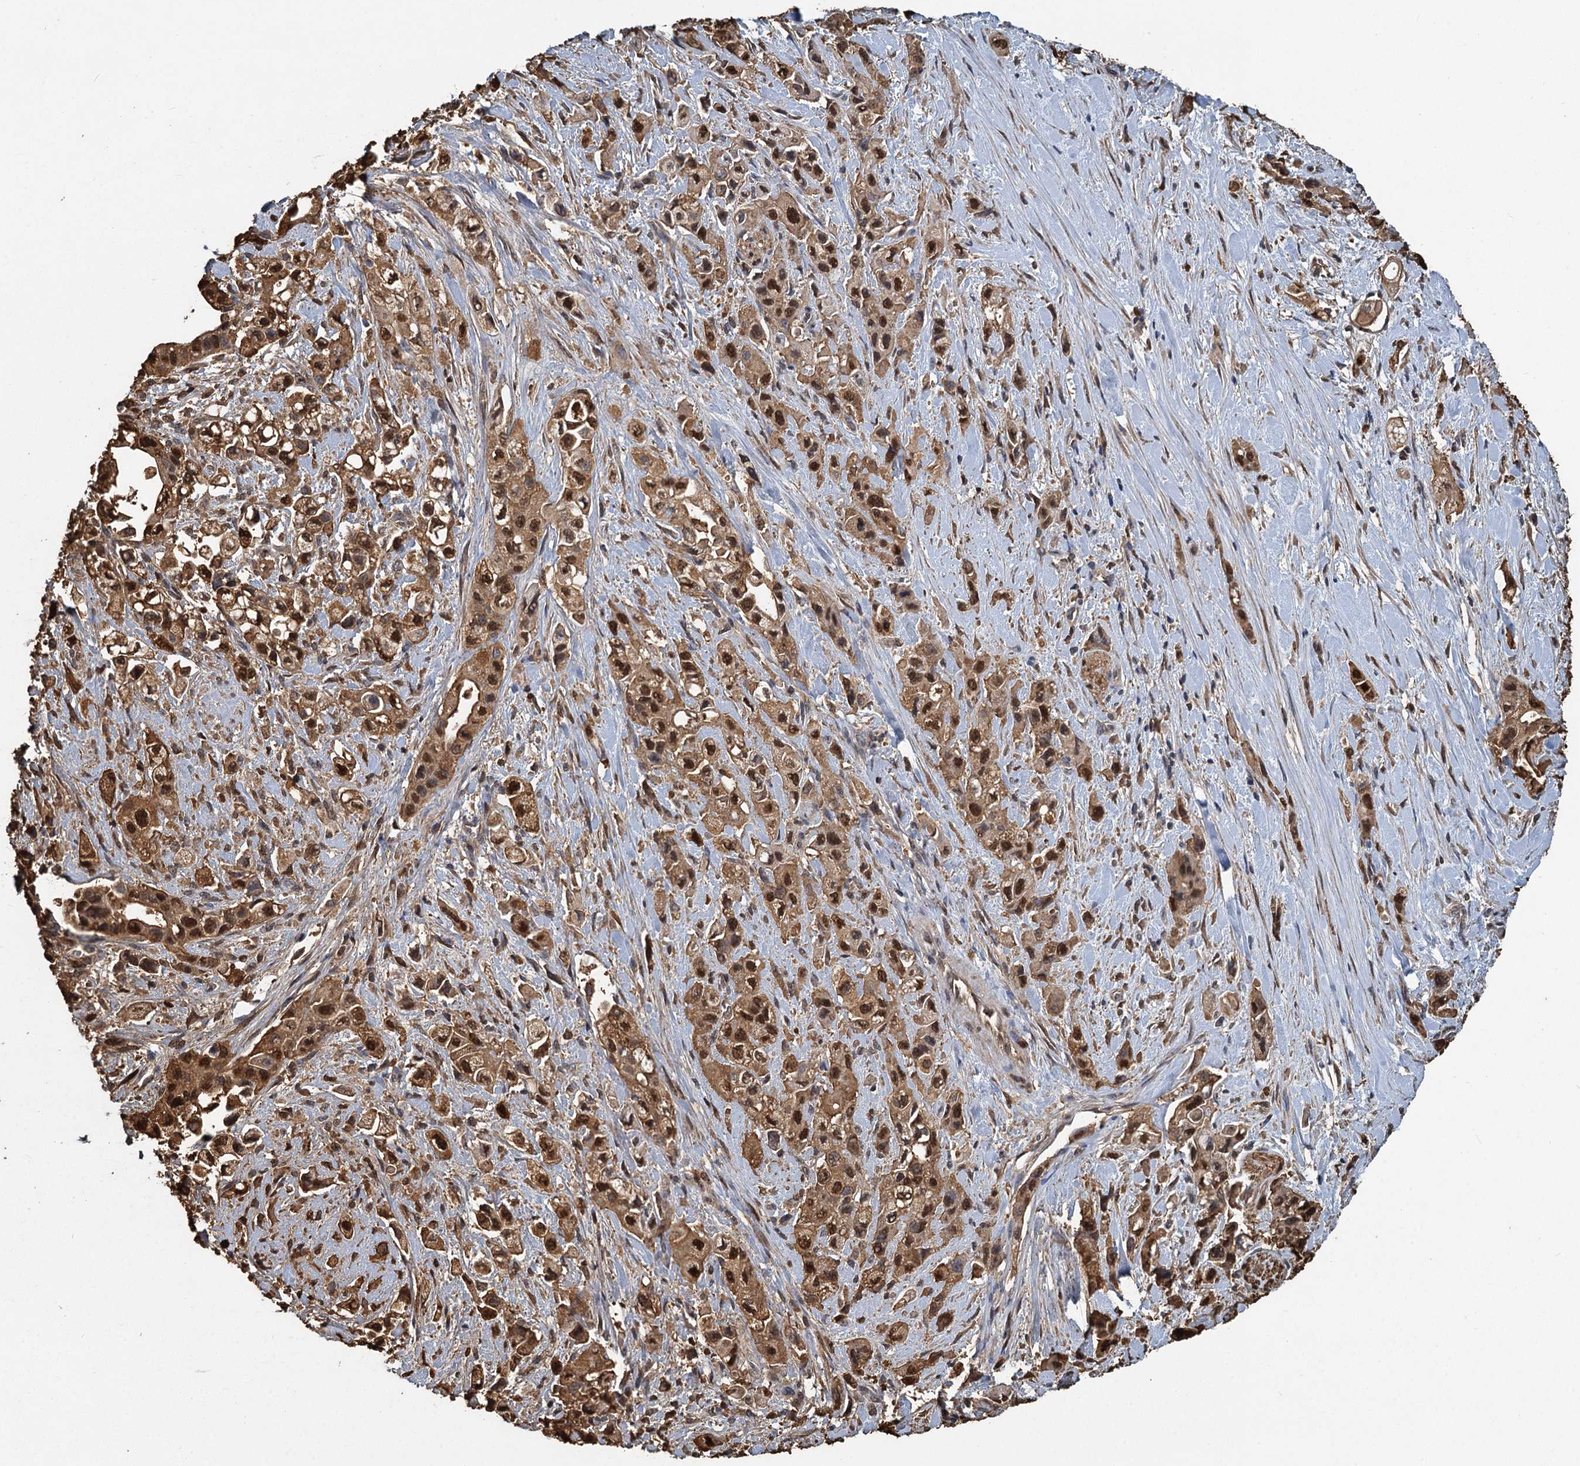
{"staining": {"intensity": "moderate", "quantity": ">75%", "location": "cytoplasmic/membranous,nuclear"}, "tissue": "pancreatic cancer", "cell_type": "Tumor cells", "image_type": "cancer", "snomed": [{"axis": "morphology", "description": "Adenocarcinoma, NOS"}, {"axis": "topography", "description": "Pancreas"}], "caption": "There is medium levels of moderate cytoplasmic/membranous and nuclear positivity in tumor cells of pancreatic cancer, as demonstrated by immunohistochemical staining (brown color).", "gene": "S100A6", "patient": {"sex": "female", "age": 66}}